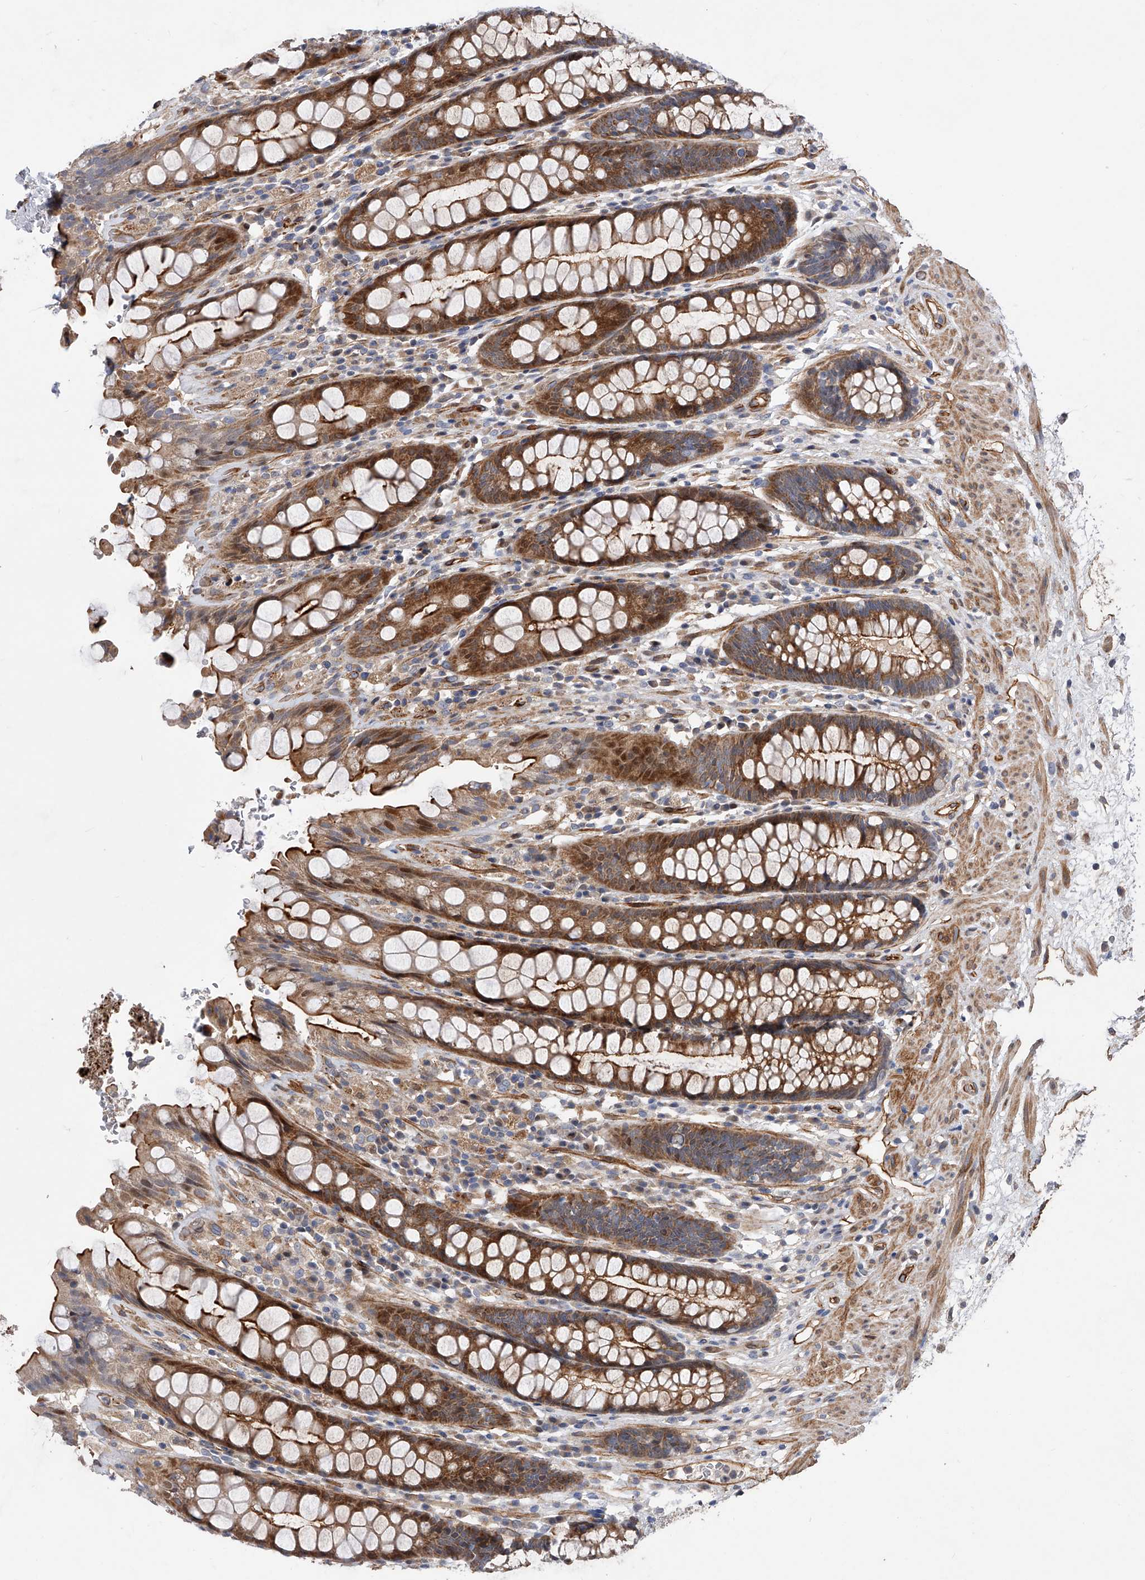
{"staining": {"intensity": "moderate", "quantity": ">75%", "location": "cytoplasmic/membranous,nuclear"}, "tissue": "rectum", "cell_type": "Glandular cells", "image_type": "normal", "snomed": [{"axis": "morphology", "description": "Normal tissue, NOS"}, {"axis": "topography", "description": "Rectum"}], "caption": "Immunohistochemical staining of benign human rectum demonstrates >75% levels of moderate cytoplasmic/membranous,nuclear protein expression in approximately >75% of glandular cells.", "gene": "PDSS2", "patient": {"sex": "male", "age": 64}}